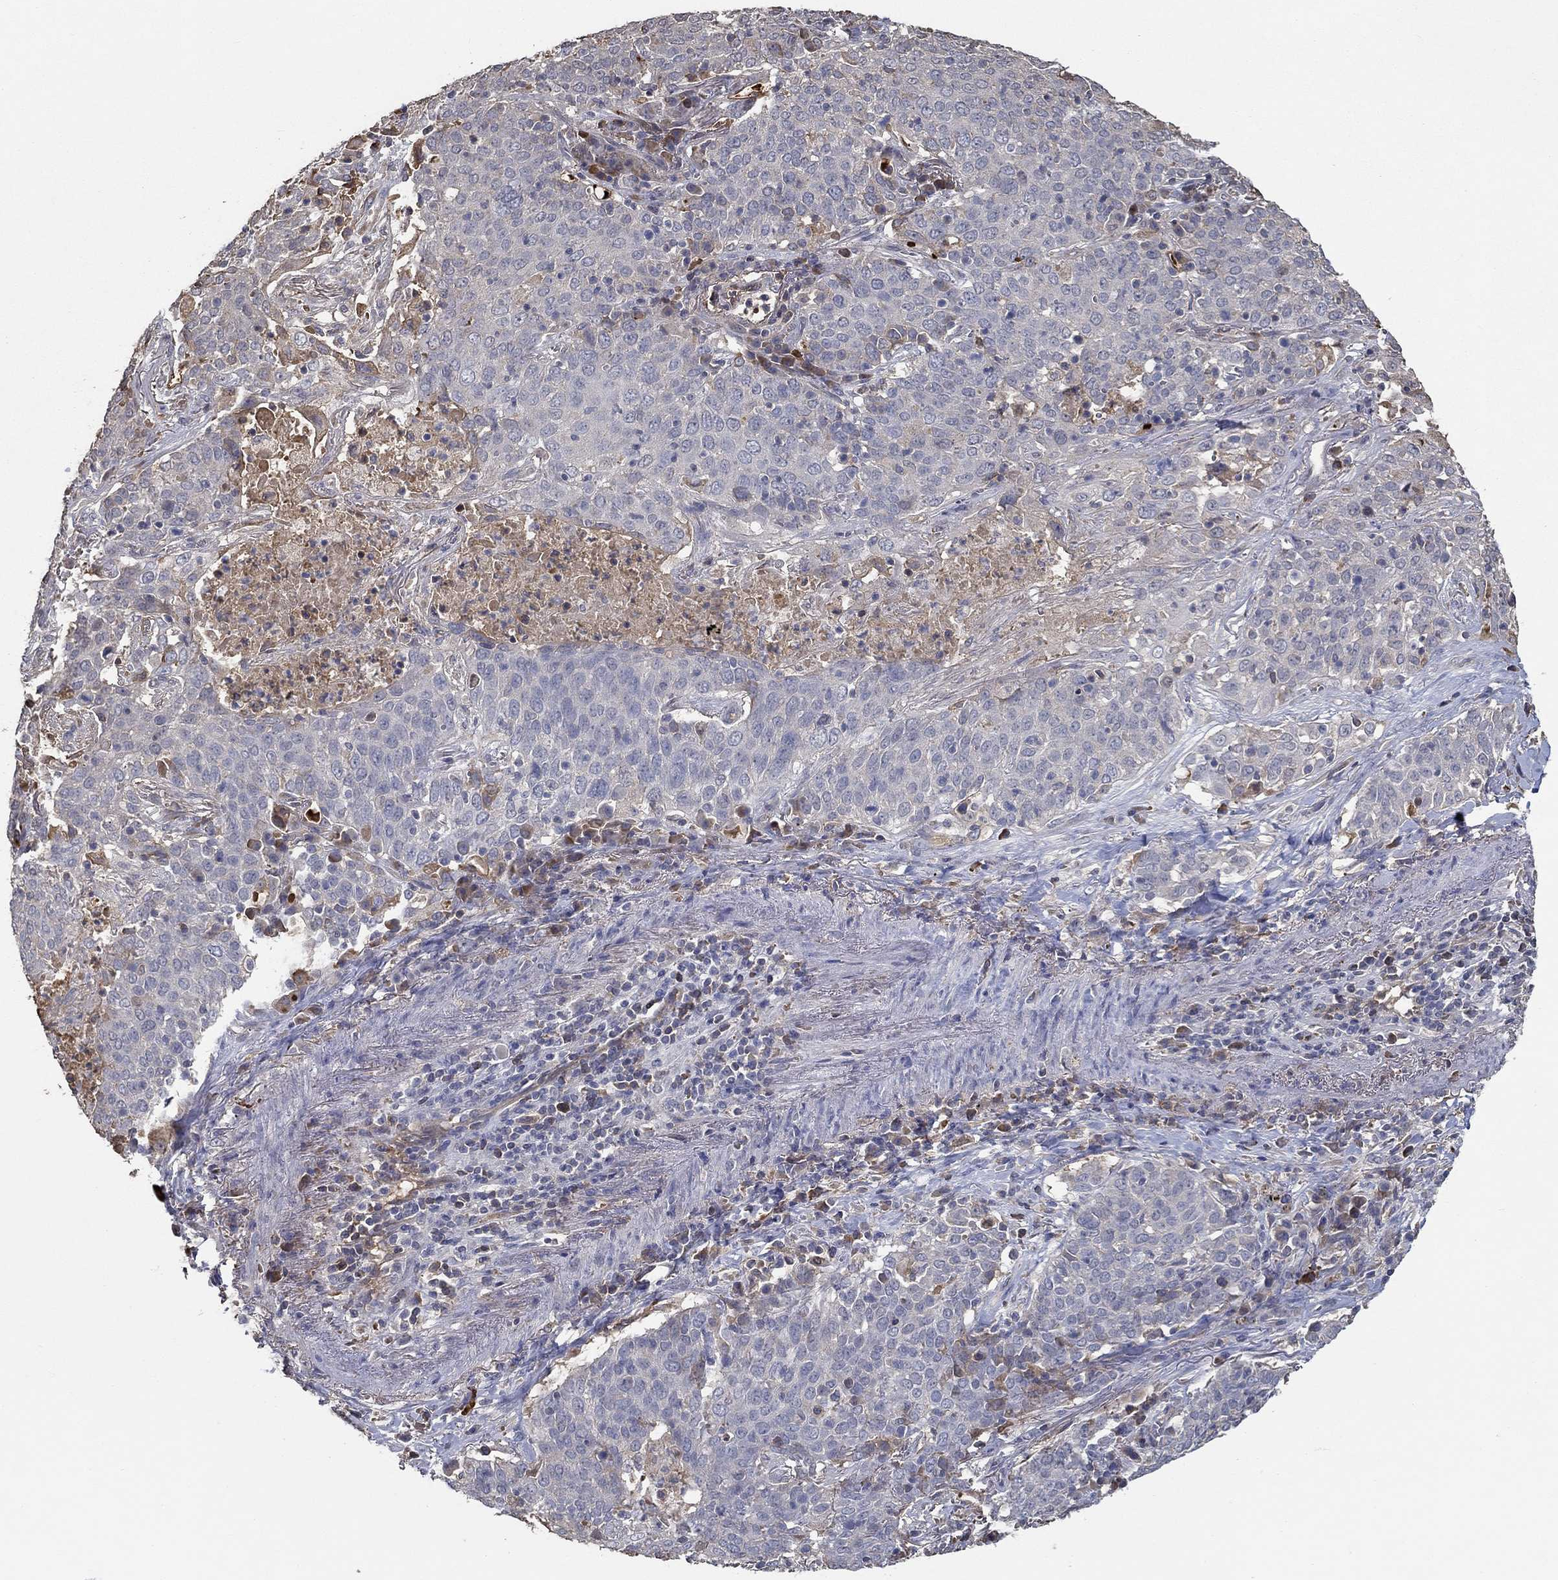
{"staining": {"intensity": "negative", "quantity": "none", "location": "none"}, "tissue": "lung cancer", "cell_type": "Tumor cells", "image_type": "cancer", "snomed": [{"axis": "morphology", "description": "Squamous cell carcinoma, NOS"}, {"axis": "topography", "description": "Lung"}], "caption": "High power microscopy histopathology image of an IHC histopathology image of squamous cell carcinoma (lung), revealing no significant positivity in tumor cells.", "gene": "IL10", "patient": {"sex": "male", "age": 82}}